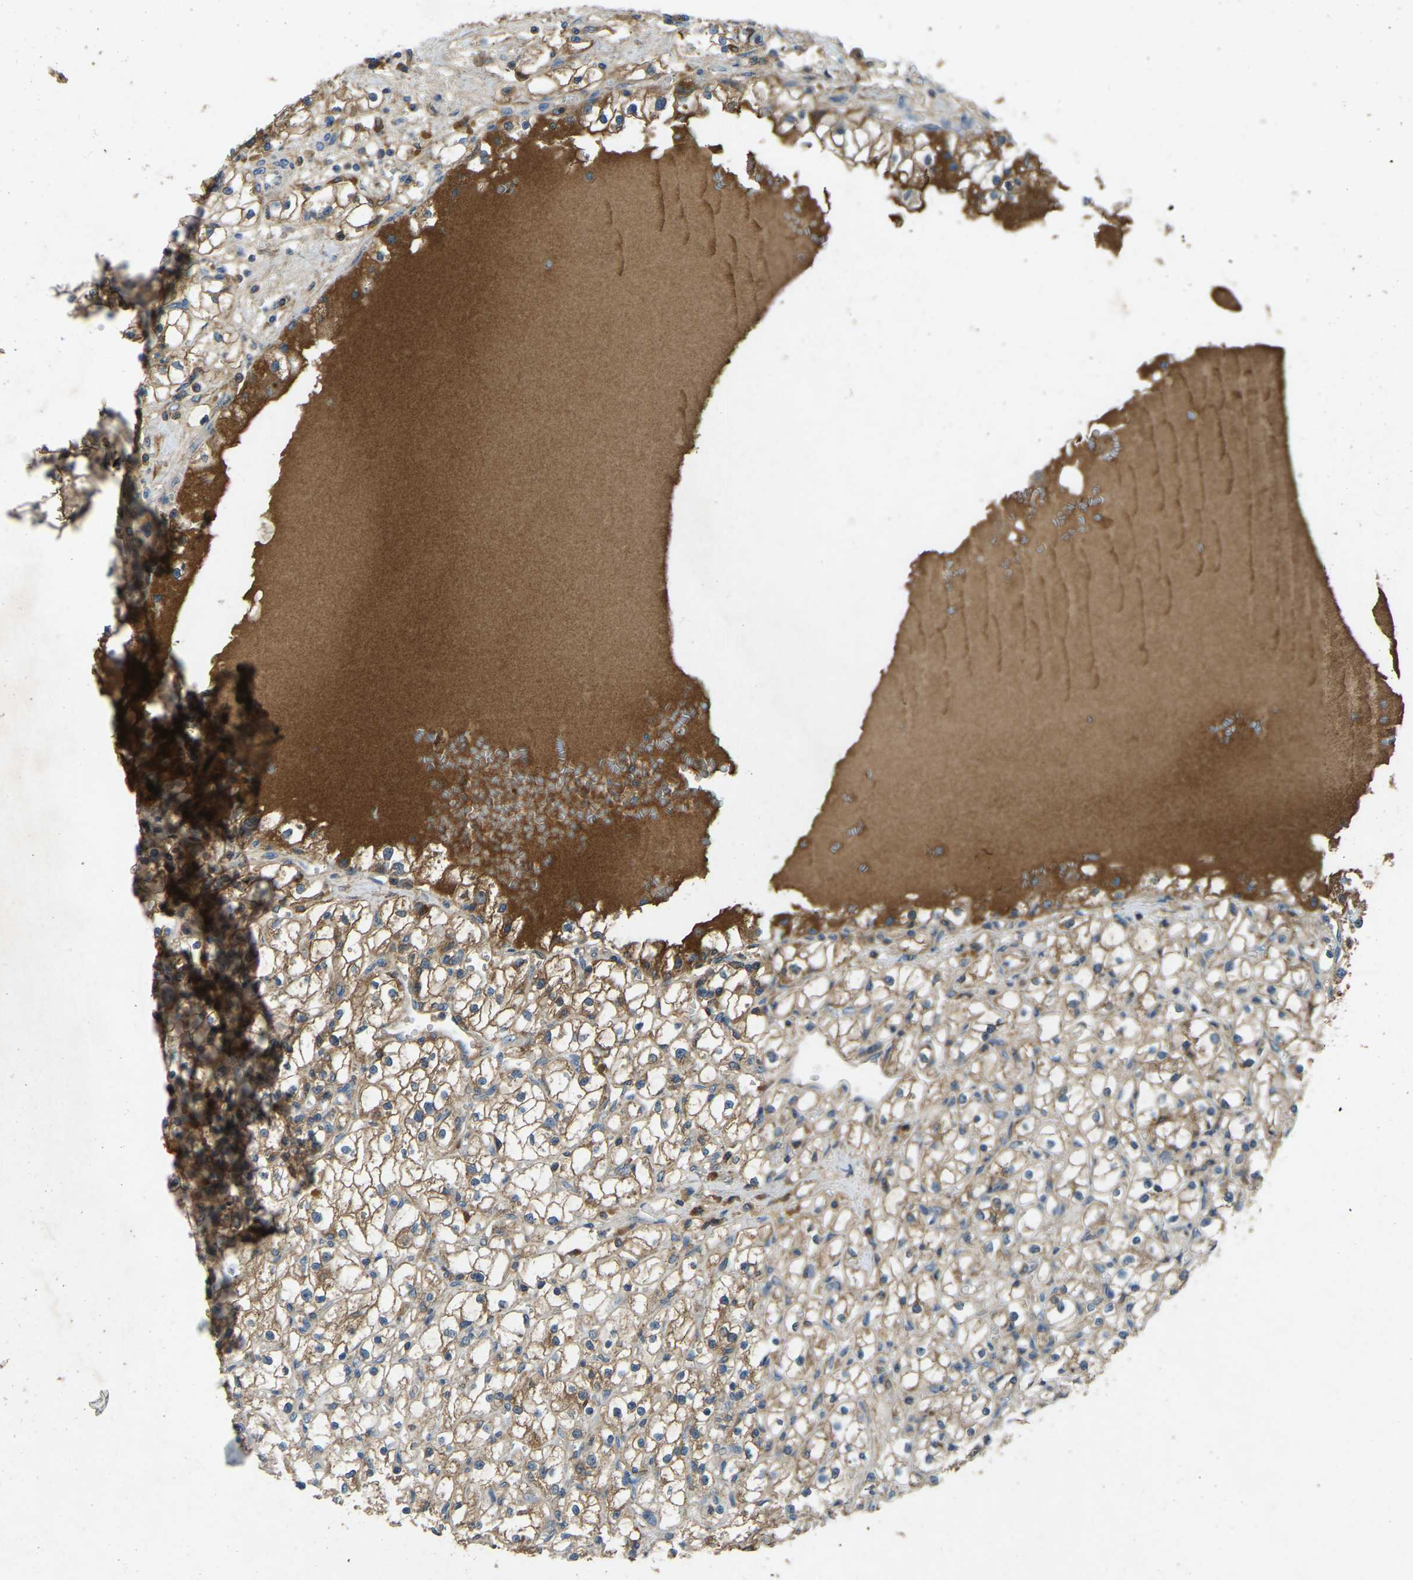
{"staining": {"intensity": "moderate", "quantity": ">75%", "location": "cytoplasmic/membranous"}, "tissue": "renal cancer", "cell_type": "Tumor cells", "image_type": "cancer", "snomed": [{"axis": "morphology", "description": "Adenocarcinoma, NOS"}, {"axis": "topography", "description": "Kidney"}], "caption": "Immunohistochemistry photomicrograph of neoplastic tissue: human renal adenocarcinoma stained using IHC displays medium levels of moderate protein expression localized specifically in the cytoplasmic/membranous of tumor cells, appearing as a cytoplasmic/membranous brown color.", "gene": "ATP8B1", "patient": {"sex": "male", "age": 56}}